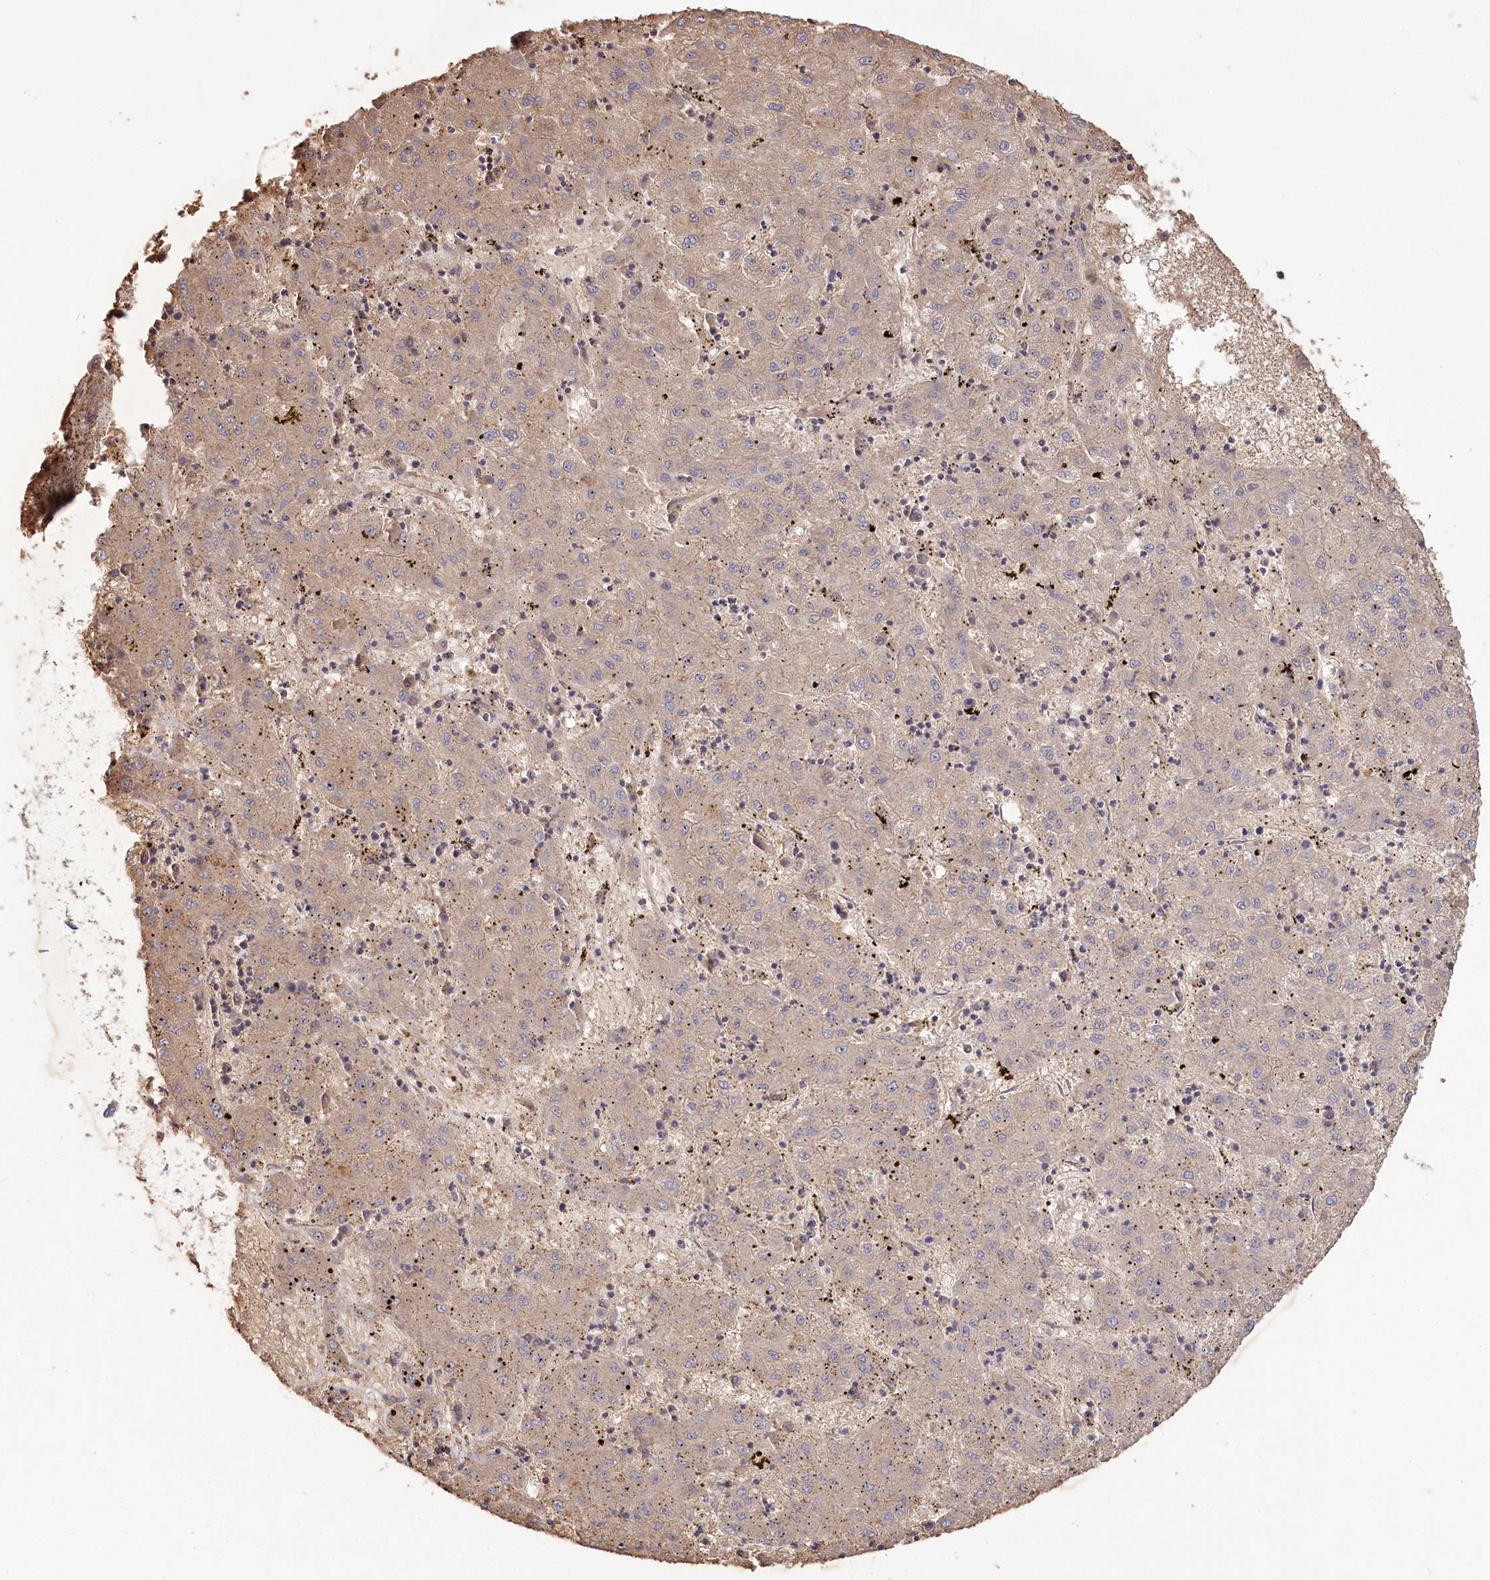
{"staining": {"intensity": "weak", "quantity": "25%-75%", "location": "cytoplasmic/membranous"}, "tissue": "liver cancer", "cell_type": "Tumor cells", "image_type": "cancer", "snomed": [{"axis": "morphology", "description": "Carcinoma, Hepatocellular, NOS"}, {"axis": "topography", "description": "Liver"}], "caption": "Immunohistochemical staining of liver cancer demonstrates weak cytoplasmic/membranous protein staining in about 25%-75% of tumor cells.", "gene": "TRUB1", "patient": {"sex": "male", "age": 72}}